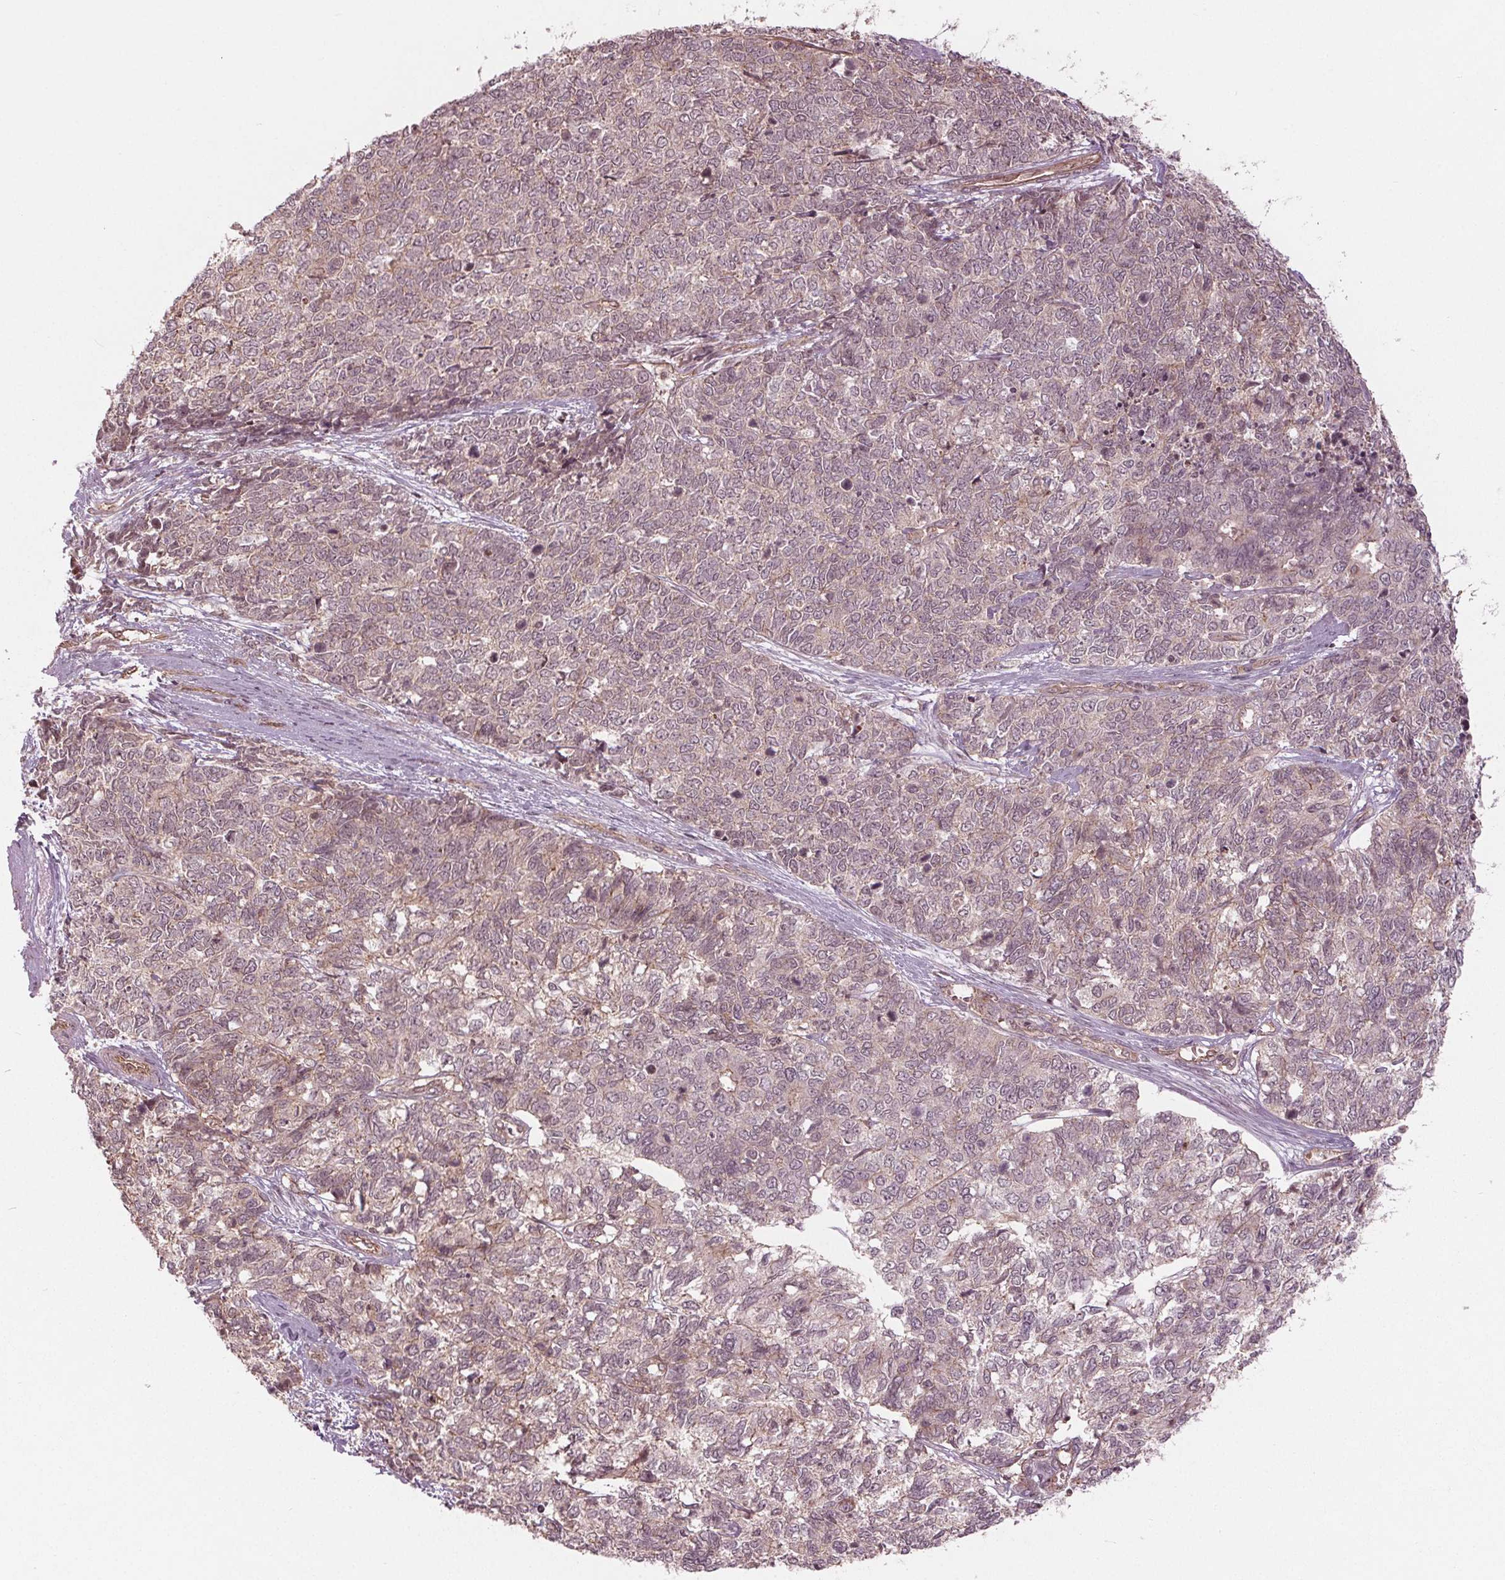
{"staining": {"intensity": "weak", "quantity": "<25%", "location": "cytoplasmic/membranous"}, "tissue": "cervical cancer", "cell_type": "Tumor cells", "image_type": "cancer", "snomed": [{"axis": "morphology", "description": "Adenocarcinoma, NOS"}, {"axis": "topography", "description": "Cervix"}], "caption": "This is a micrograph of IHC staining of cervical cancer, which shows no positivity in tumor cells.", "gene": "BTBD1", "patient": {"sex": "female", "age": 63}}